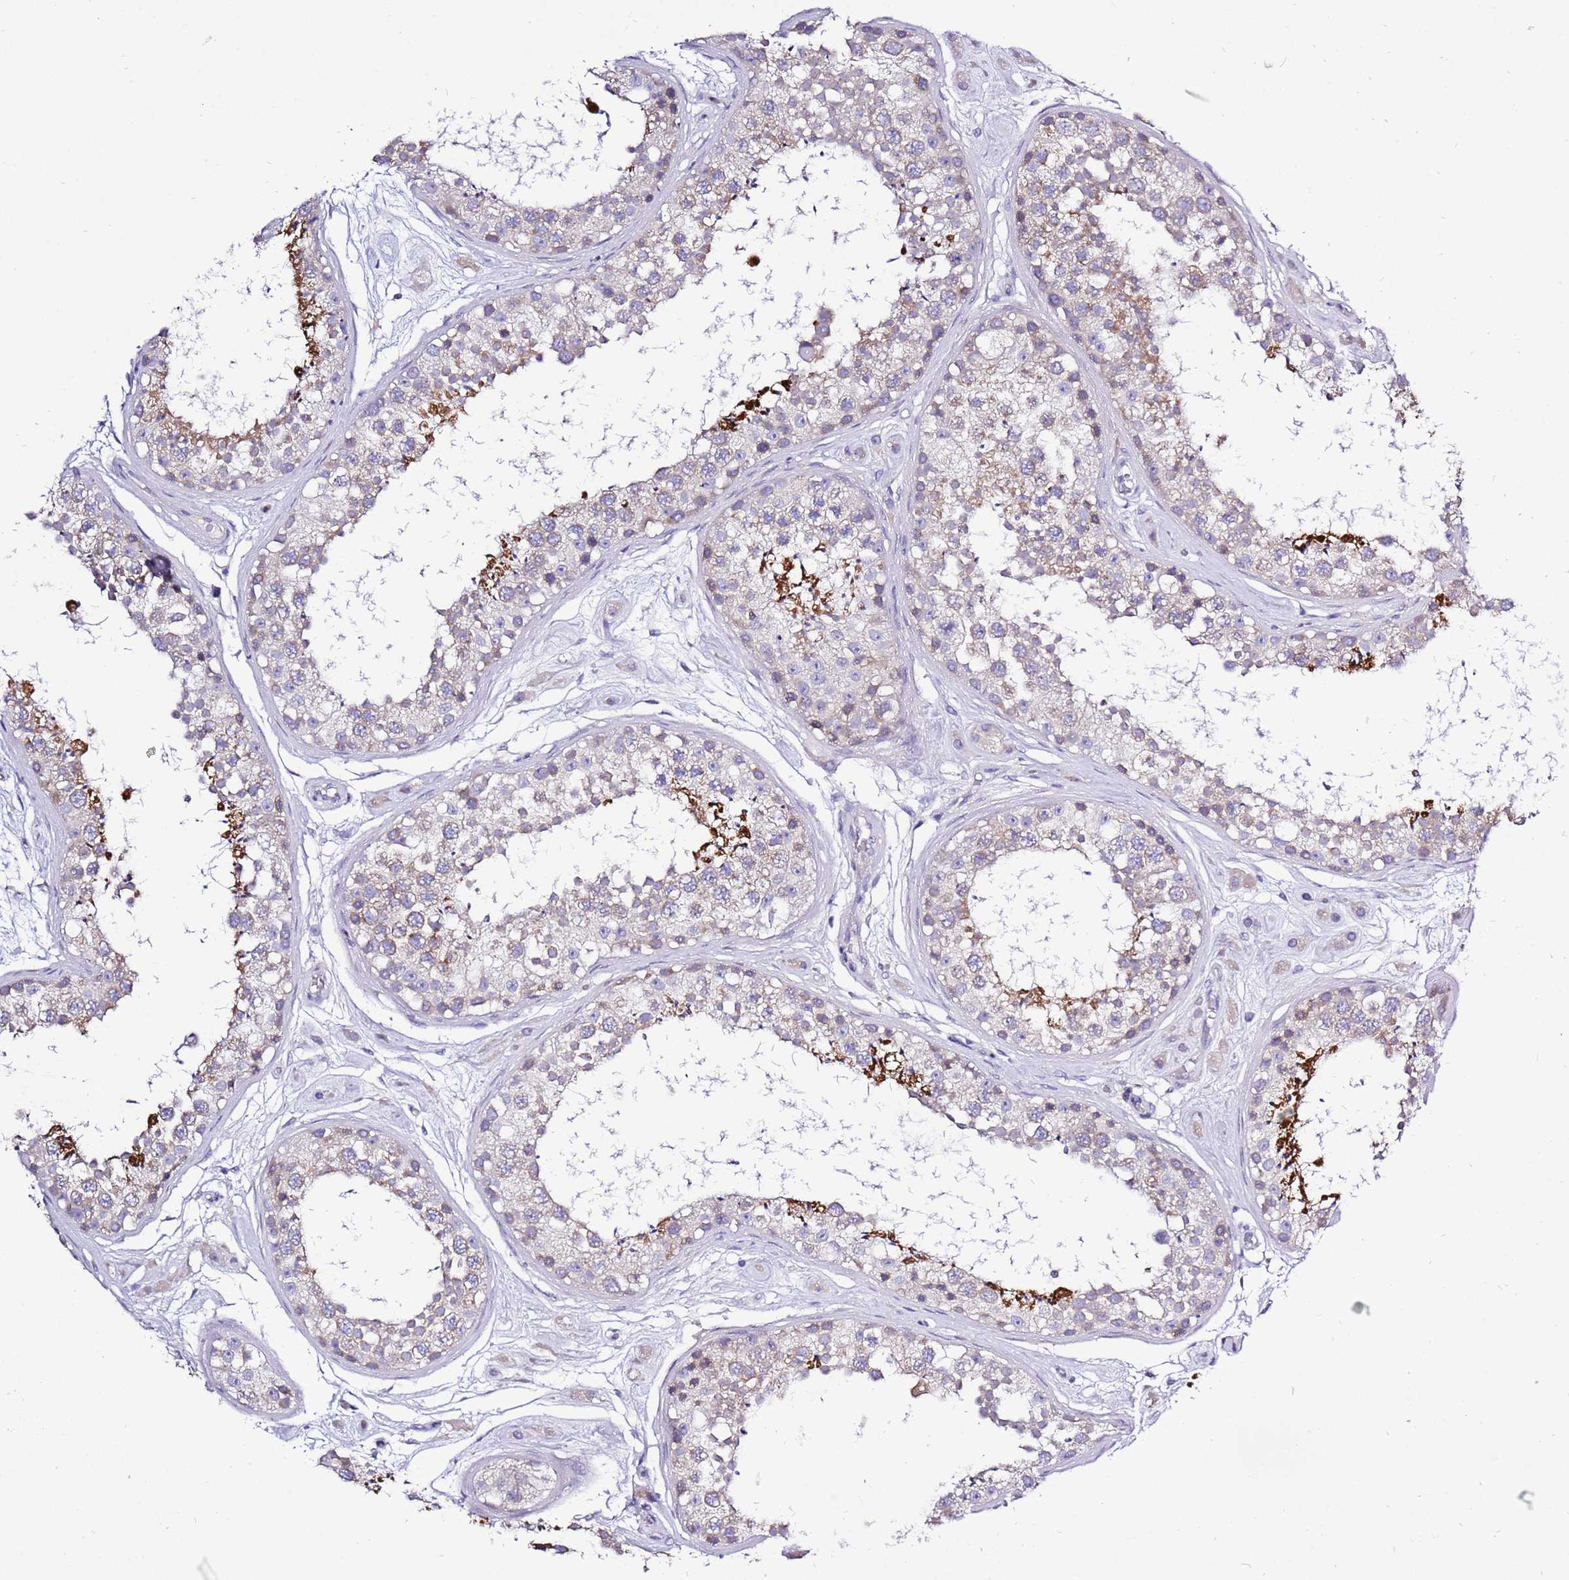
{"staining": {"intensity": "moderate", "quantity": "<25%", "location": "cytoplasmic/membranous"}, "tissue": "testis", "cell_type": "Cells in seminiferous ducts", "image_type": "normal", "snomed": [{"axis": "morphology", "description": "Normal tissue, NOS"}, {"axis": "topography", "description": "Testis"}], "caption": "Testis stained with immunohistochemistry reveals moderate cytoplasmic/membranous expression in about <25% of cells in seminiferous ducts. Using DAB (3,3'-diaminobenzidine) (brown) and hematoxylin (blue) stains, captured at high magnification using brightfield microscopy.", "gene": "GLCE", "patient": {"sex": "male", "age": 25}}